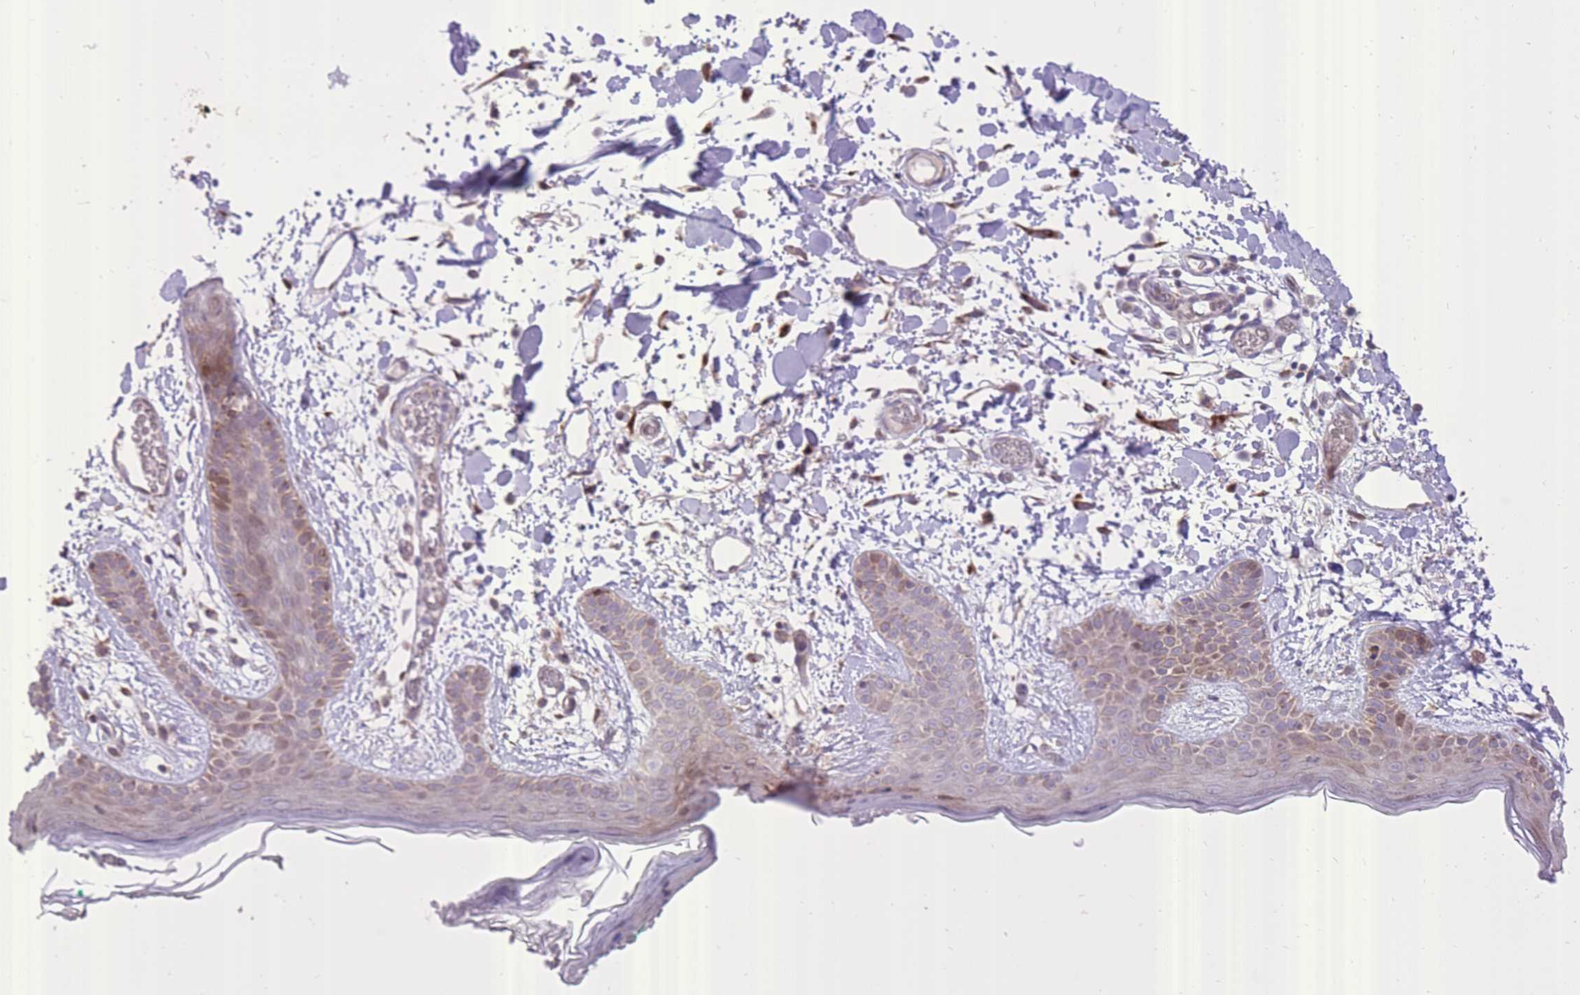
{"staining": {"intensity": "moderate", "quantity": "25%-75%", "location": "cytoplasmic/membranous"}, "tissue": "skin", "cell_type": "Fibroblasts", "image_type": "normal", "snomed": [{"axis": "morphology", "description": "Normal tissue, NOS"}, {"axis": "topography", "description": "Skin"}], "caption": "Protein analysis of unremarkable skin reveals moderate cytoplasmic/membranous expression in approximately 25%-75% of fibroblasts.", "gene": "SLC4A4", "patient": {"sex": "male", "age": 79}}